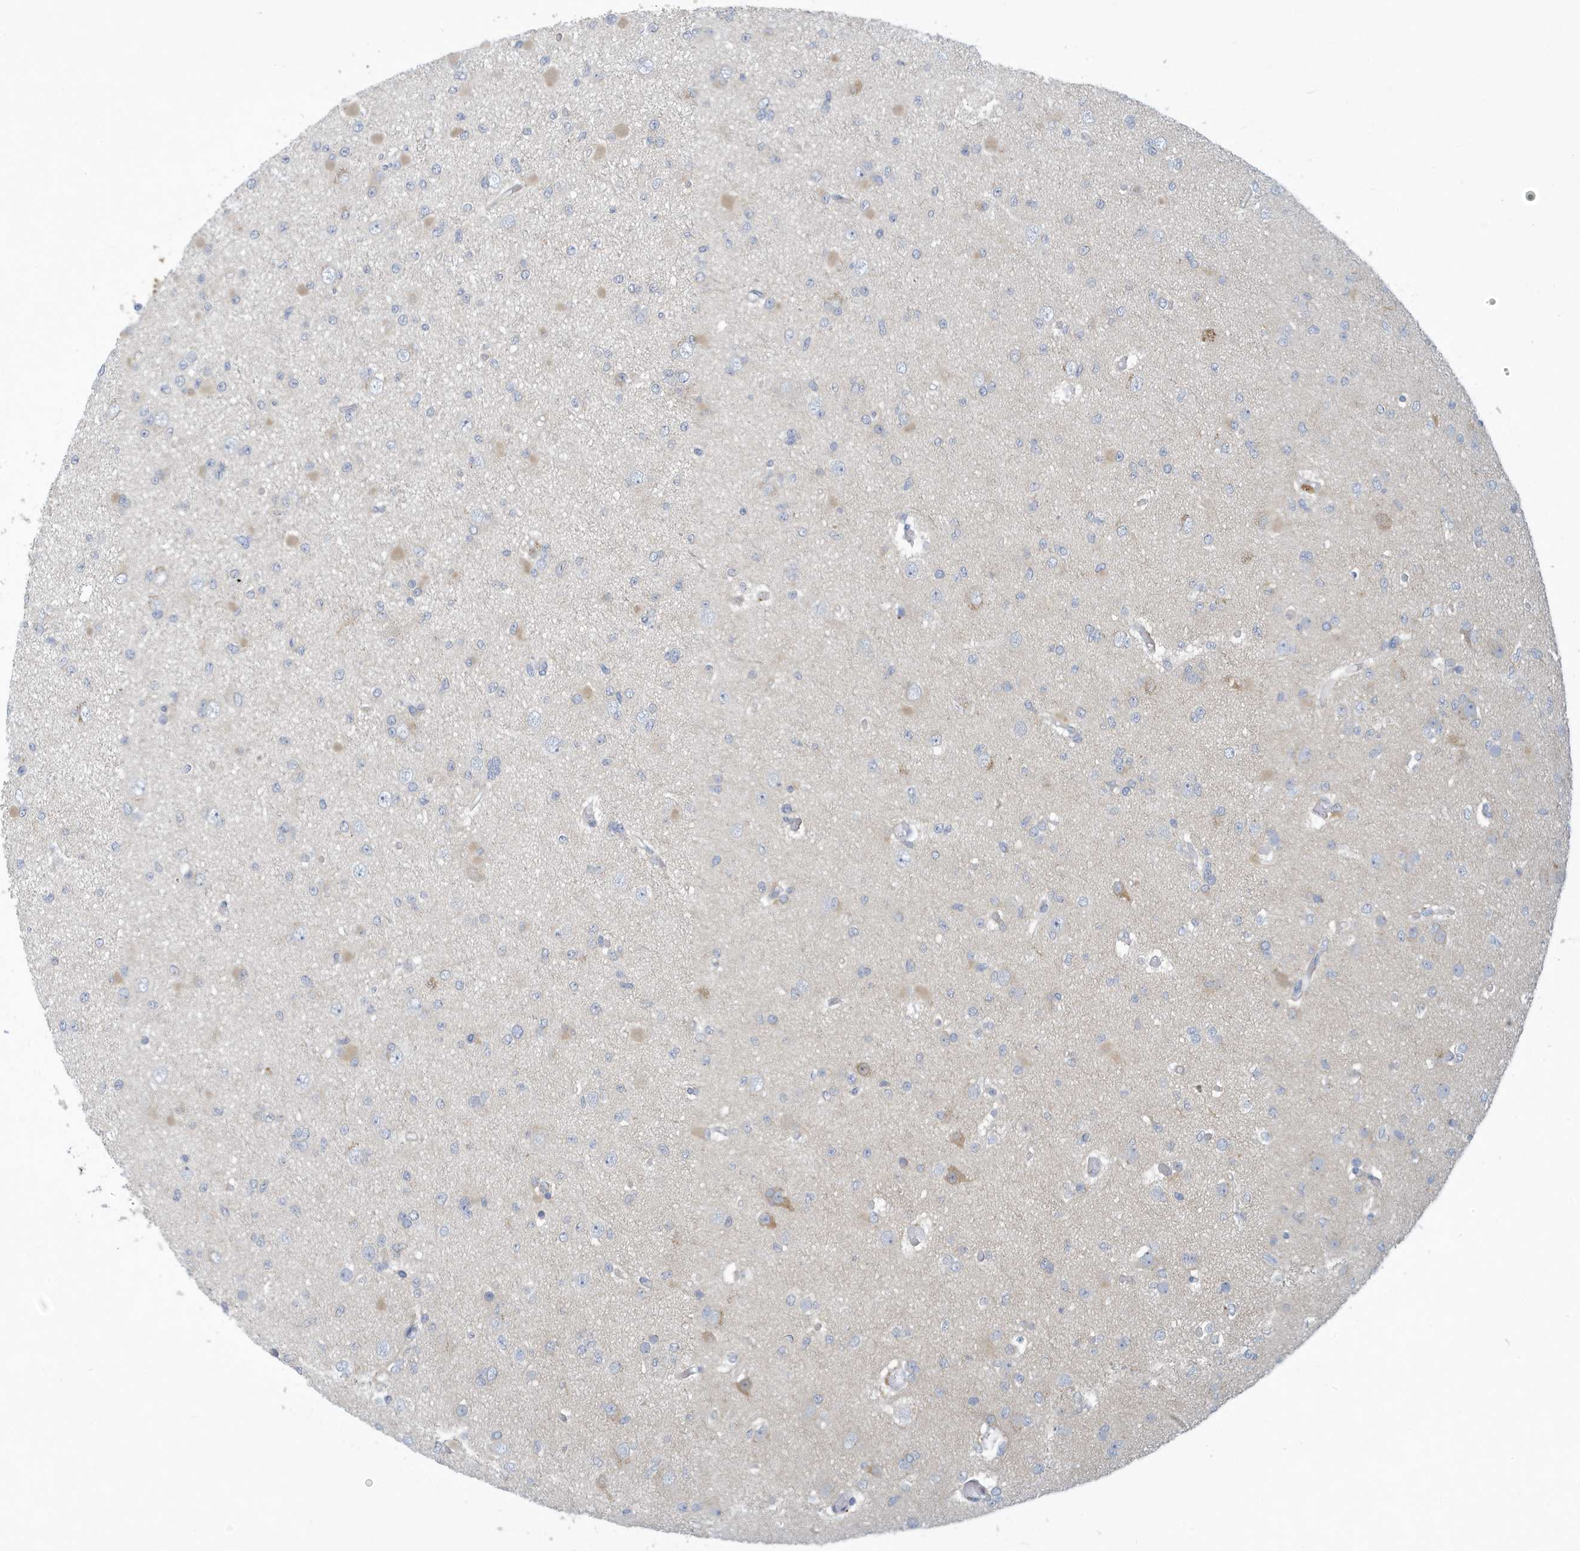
{"staining": {"intensity": "negative", "quantity": "none", "location": "none"}, "tissue": "glioma", "cell_type": "Tumor cells", "image_type": "cancer", "snomed": [{"axis": "morphology", "description": "Glioma, malignant, Low grade"}, {"axis": "topography", "description": "Brain"}], "caption": "IHC histopathology image of malignant glioma (low-grade) stained for a protein (brown), which reveals no positivity in tumor cells.", "gene": "VTA1", "patient": {"sex": "female", "age": 22}}